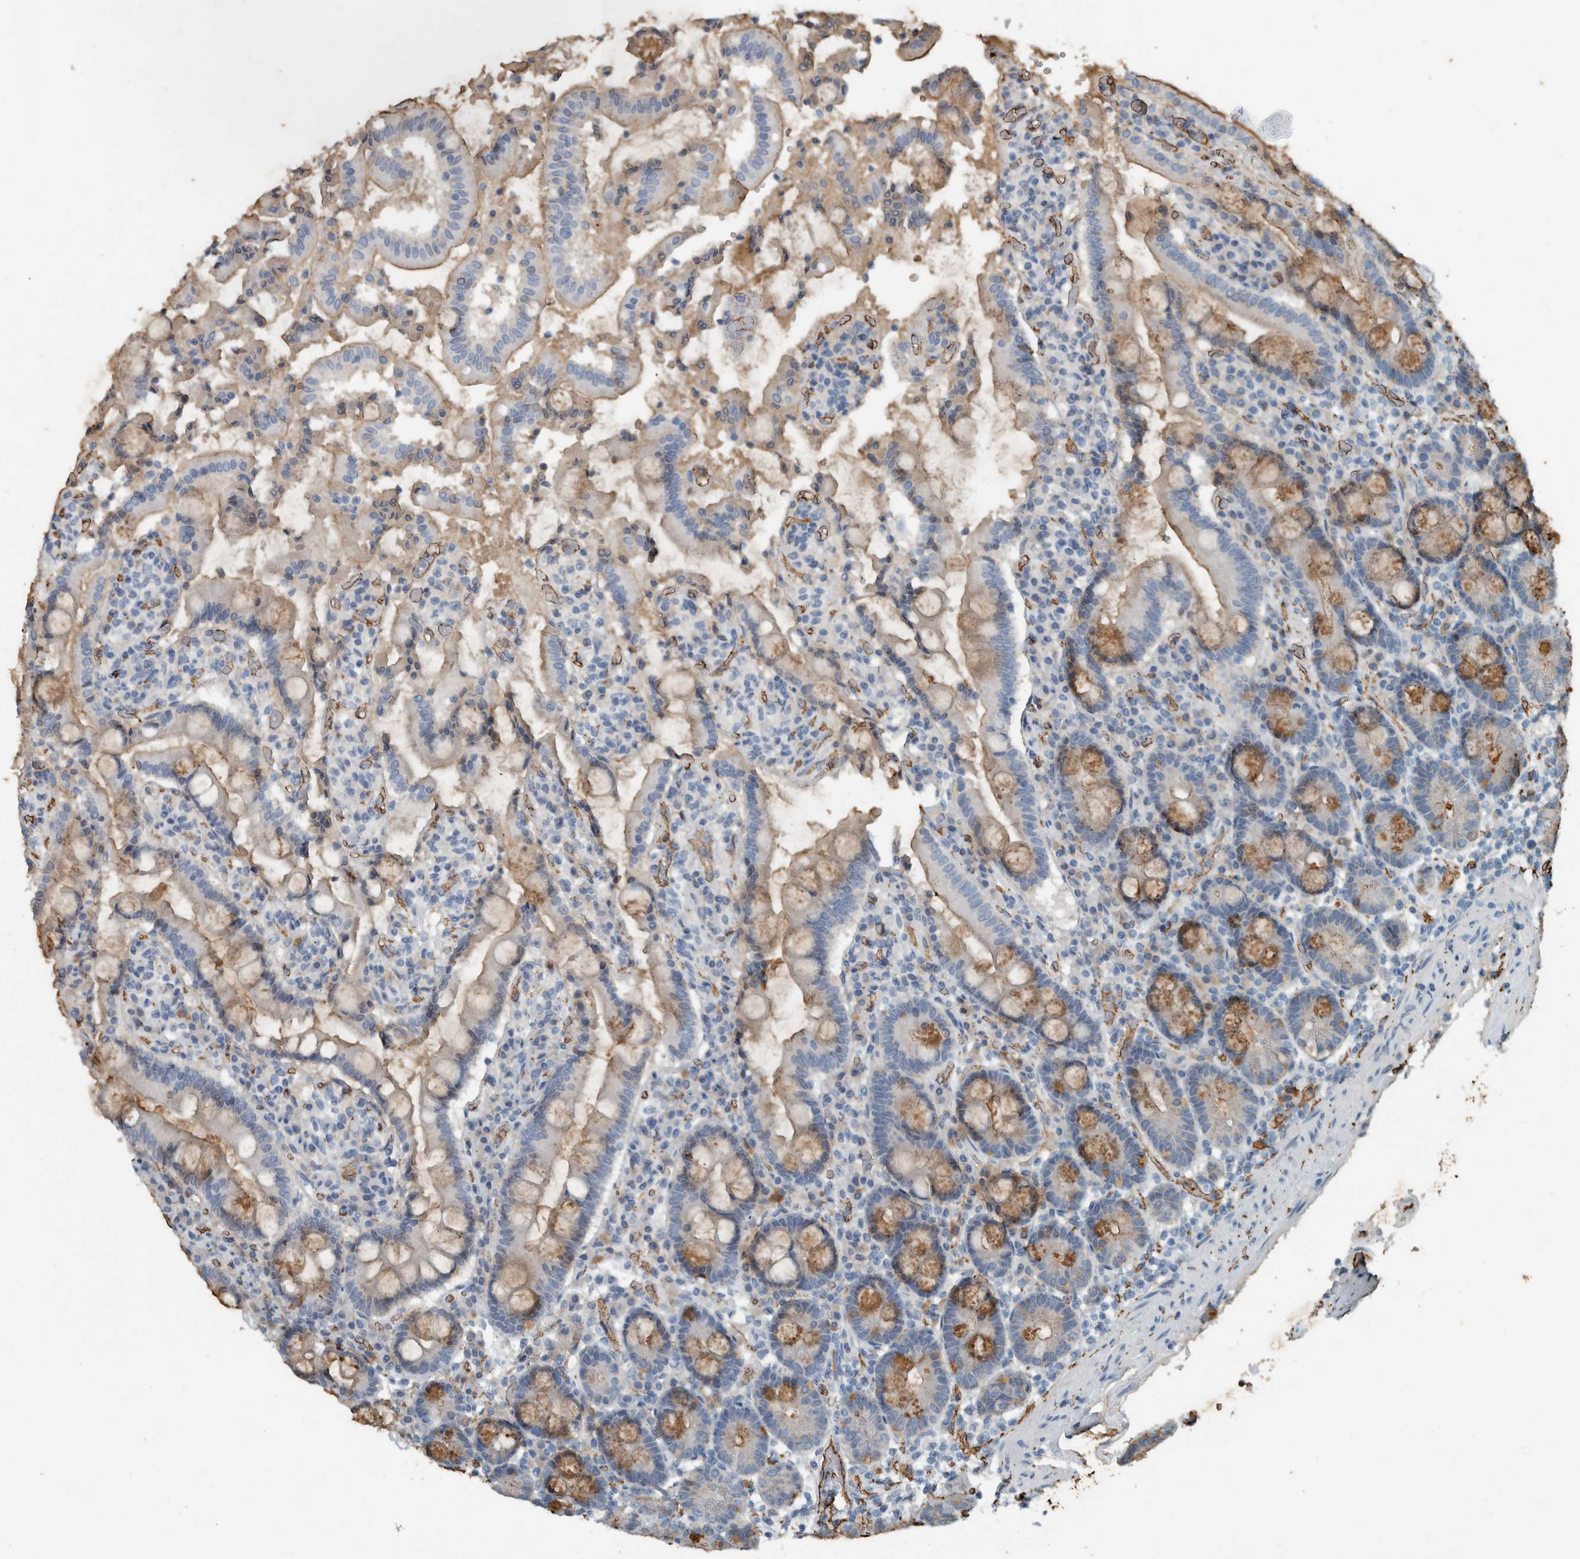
{"staining": {"intensity": "moderate", "quantity": ">75%", "location": "cytoplasmic/membranous"}, "tissue": "duodenum", "cell_type": "Glandular cells", "image_type": "normal", "snomed": [{"axis": "morphology", "description": "Normal tissue, NOS"}, {"axis": "topography", "description": "Small intestine, NOS"}], "caption": "Moderate cytoplasmic/membranous expression is identified in about >75% of glandular cells in unremarkable duodenum.", "gene": "LBP", "patient": {"sex": "female", "age": 71}}